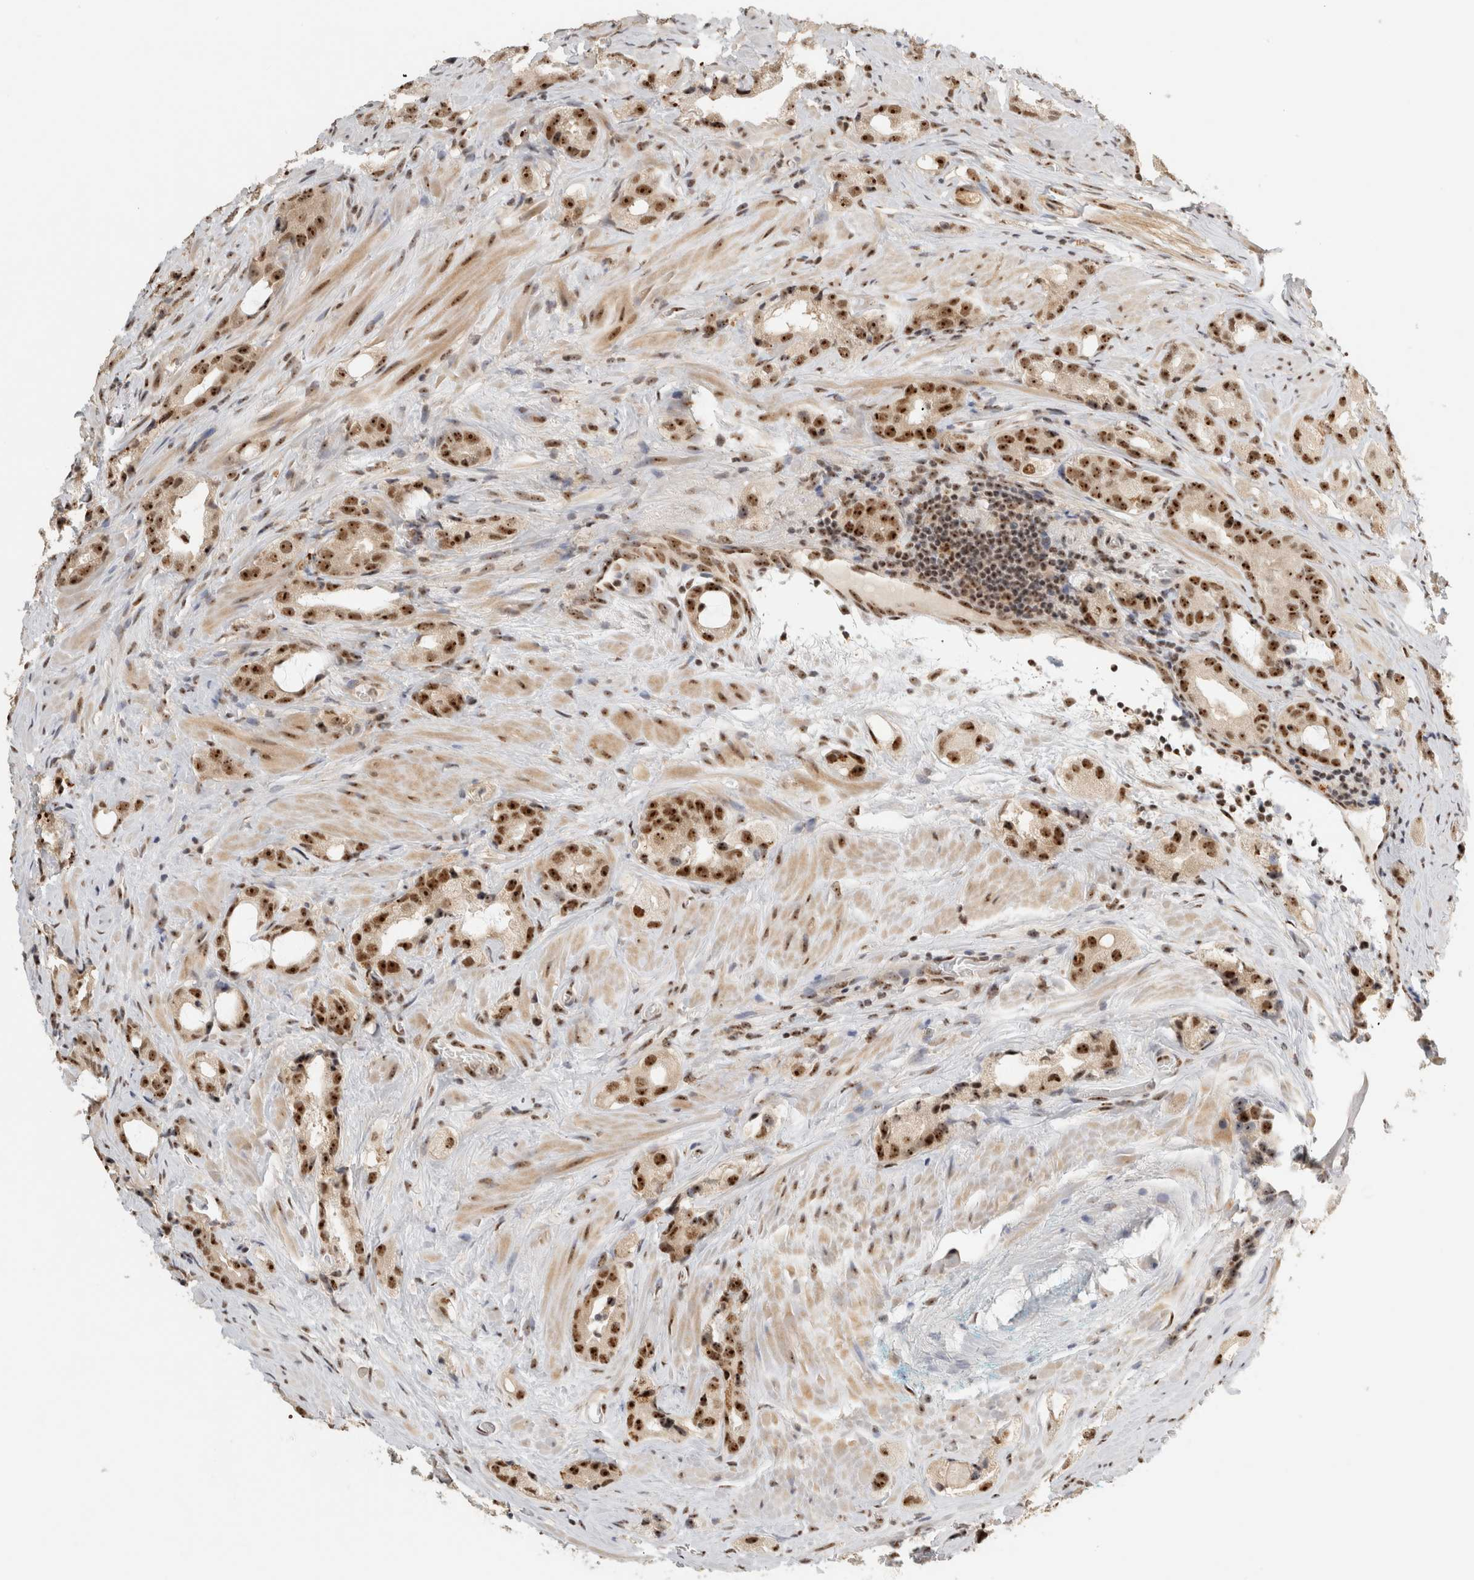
{"staining": {"intensity": "strong", "quantity": ">75%", "location": "nuclear"}, "tissue": "prostate cancer", "cell_type": "Tumor cells", "image_type": "cancer", "snomed": [{"axis": "morphology", "description": "Adenocarcinoma, High grade"}, {"axis": "topography", "description": "Prostate"}], "caption": "Immunohistochemistry of high-grade adenocarcinoma (prostate) shows high levels of strong nuclear positivity in approximately >75% of tumor cells. Using DAB (brown) and hematoxylin (blue) stains, captured at high magnification using brightfield microscopy.", "gene": "EBNA1BP2", "patient": {"sex": "male", "age": 63}}